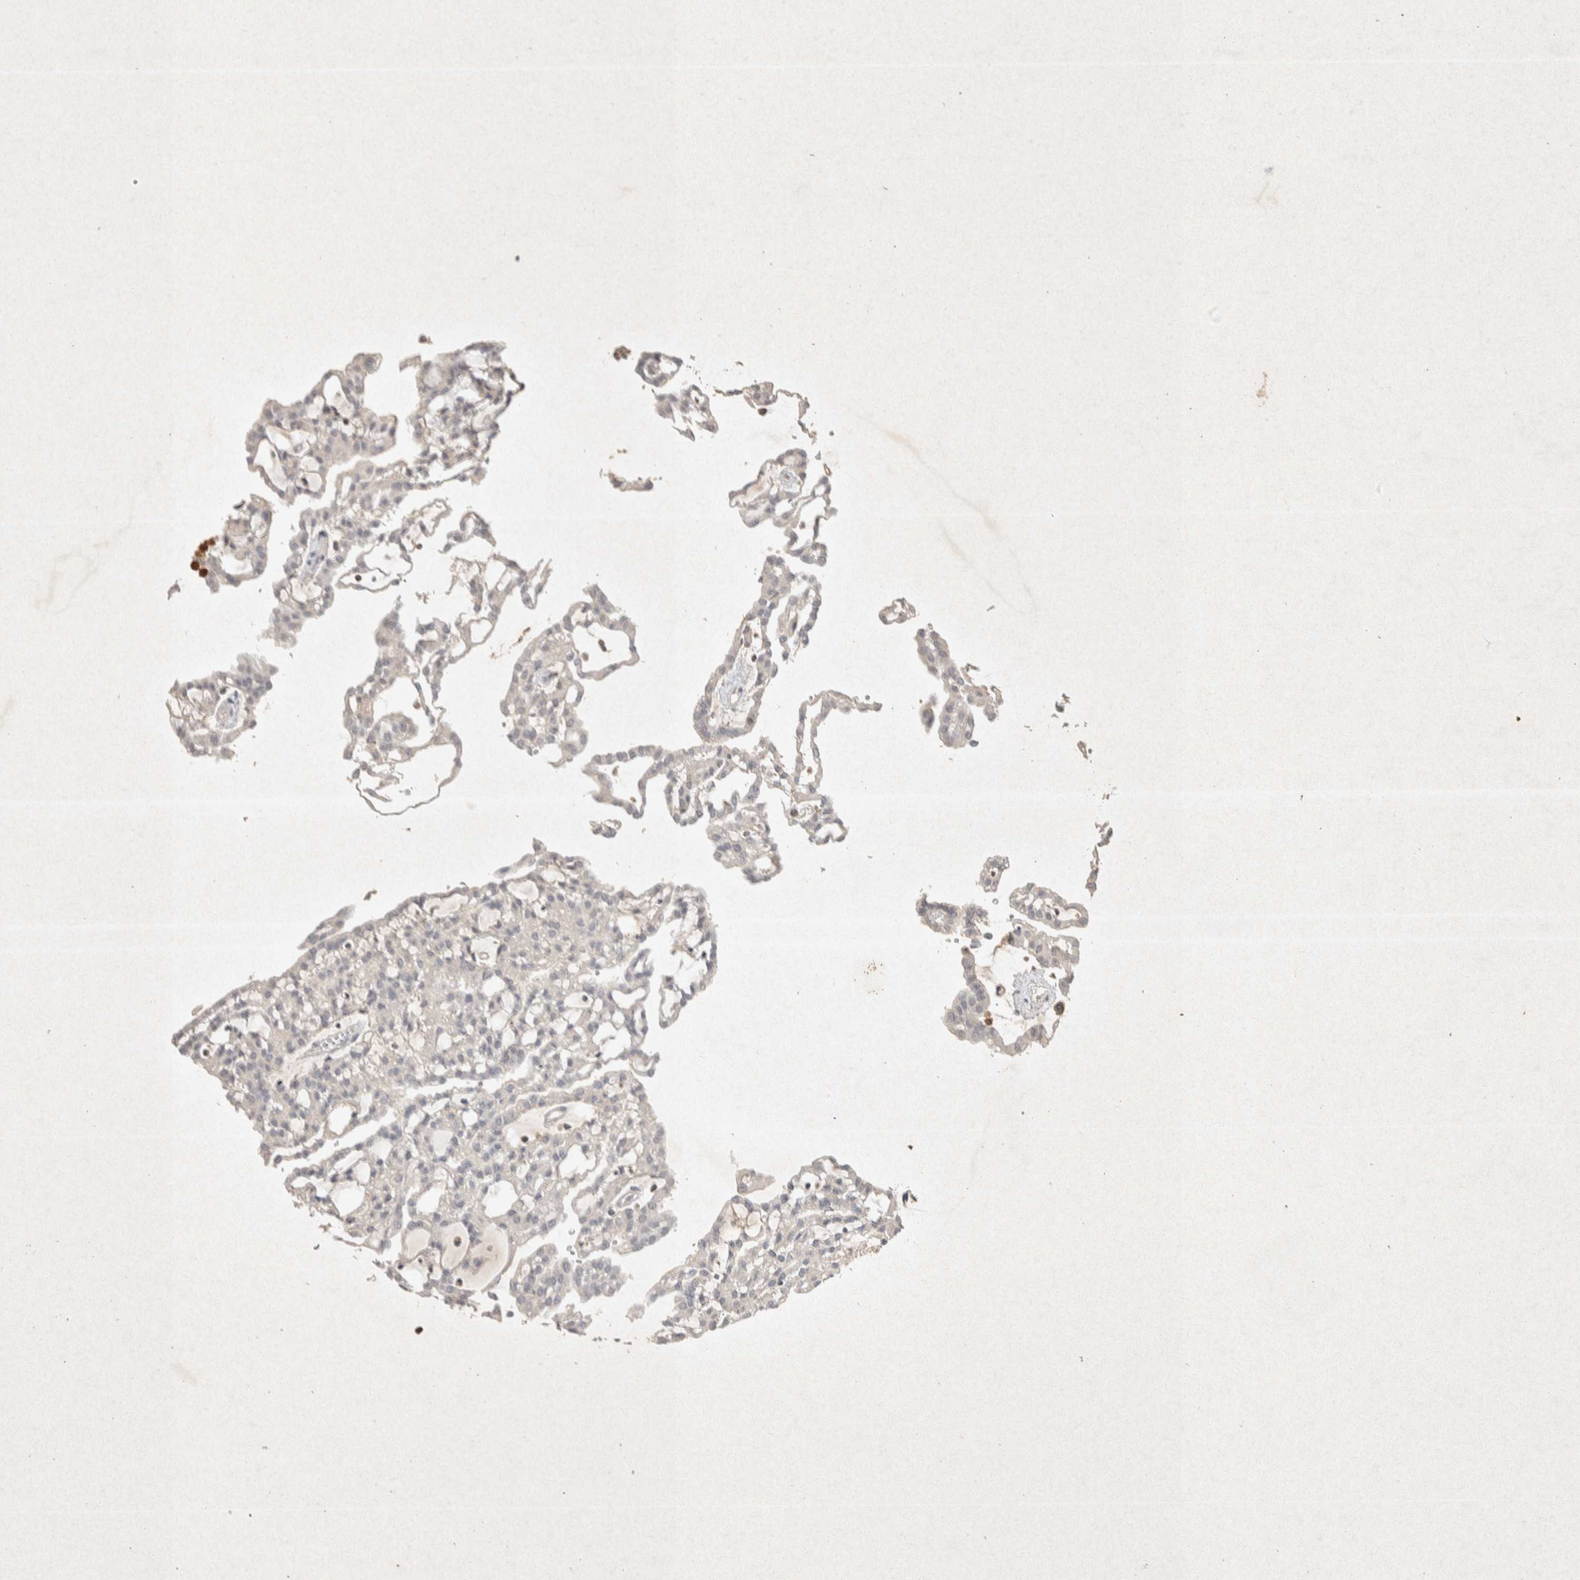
{"staining": {"intensity": "negative", "quantity": "none", "location": "none"}, "tissue": "renal cancer", "cell_type": "Tumor cells", "image_type": "cancer", "snomed": [{"axis": "morphology", "description": "Adenocarcinoma, NOS"}, {"axis": "topography", "description": "Kidney"}], "caption": "Immunohistochemistry micrograph of neoplastic tissue: human adenocarcinoma (renal) stained with DAB (3,3'-diaminobenzidine) exhibits no significant protein expression in tumor cells.", "gene": "RAC2", "patient": {"sex": "male", "age": 63}}